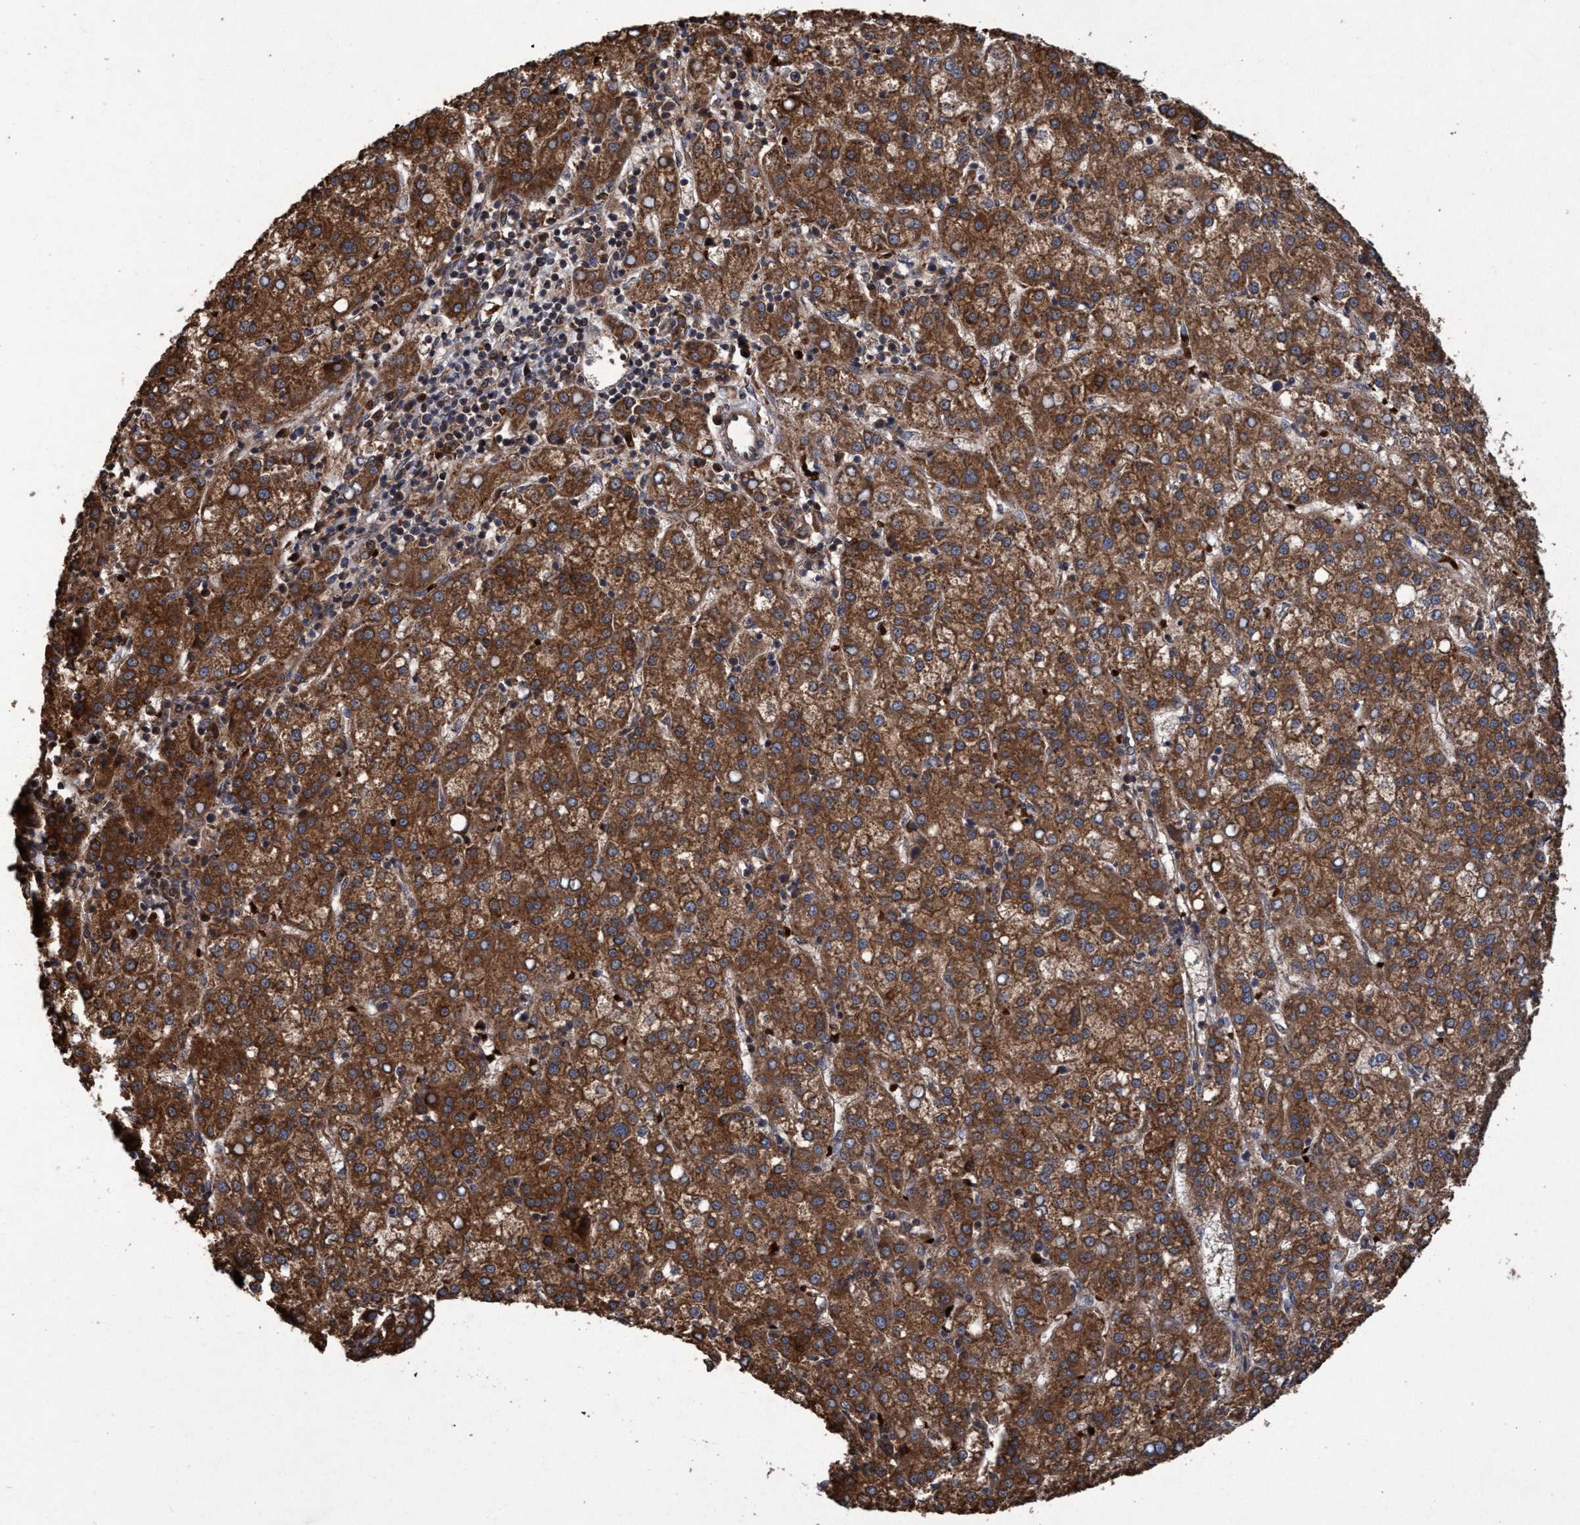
{"staining": {"intensity": "moderate", "quantity": ">75%", "location": "cytoplasmic/membranous"}, "tissue": "liver cancer", "cell_type": "Tumor cells", "image_type": "cancer", "snomed": [{"axis": "morphology", "description": "Carcinoma, Hepatocellular, NOS"}, {"axis": "topography", "description": "Liver"}], "caption": "Moderate cytoplasmic/membranous protein staining is present in approximately >75% of tumor cells in hepatocellular carcinoma (liver).", "gene": "CHMP6", "patient": {"sex": "female", "age": 58}}